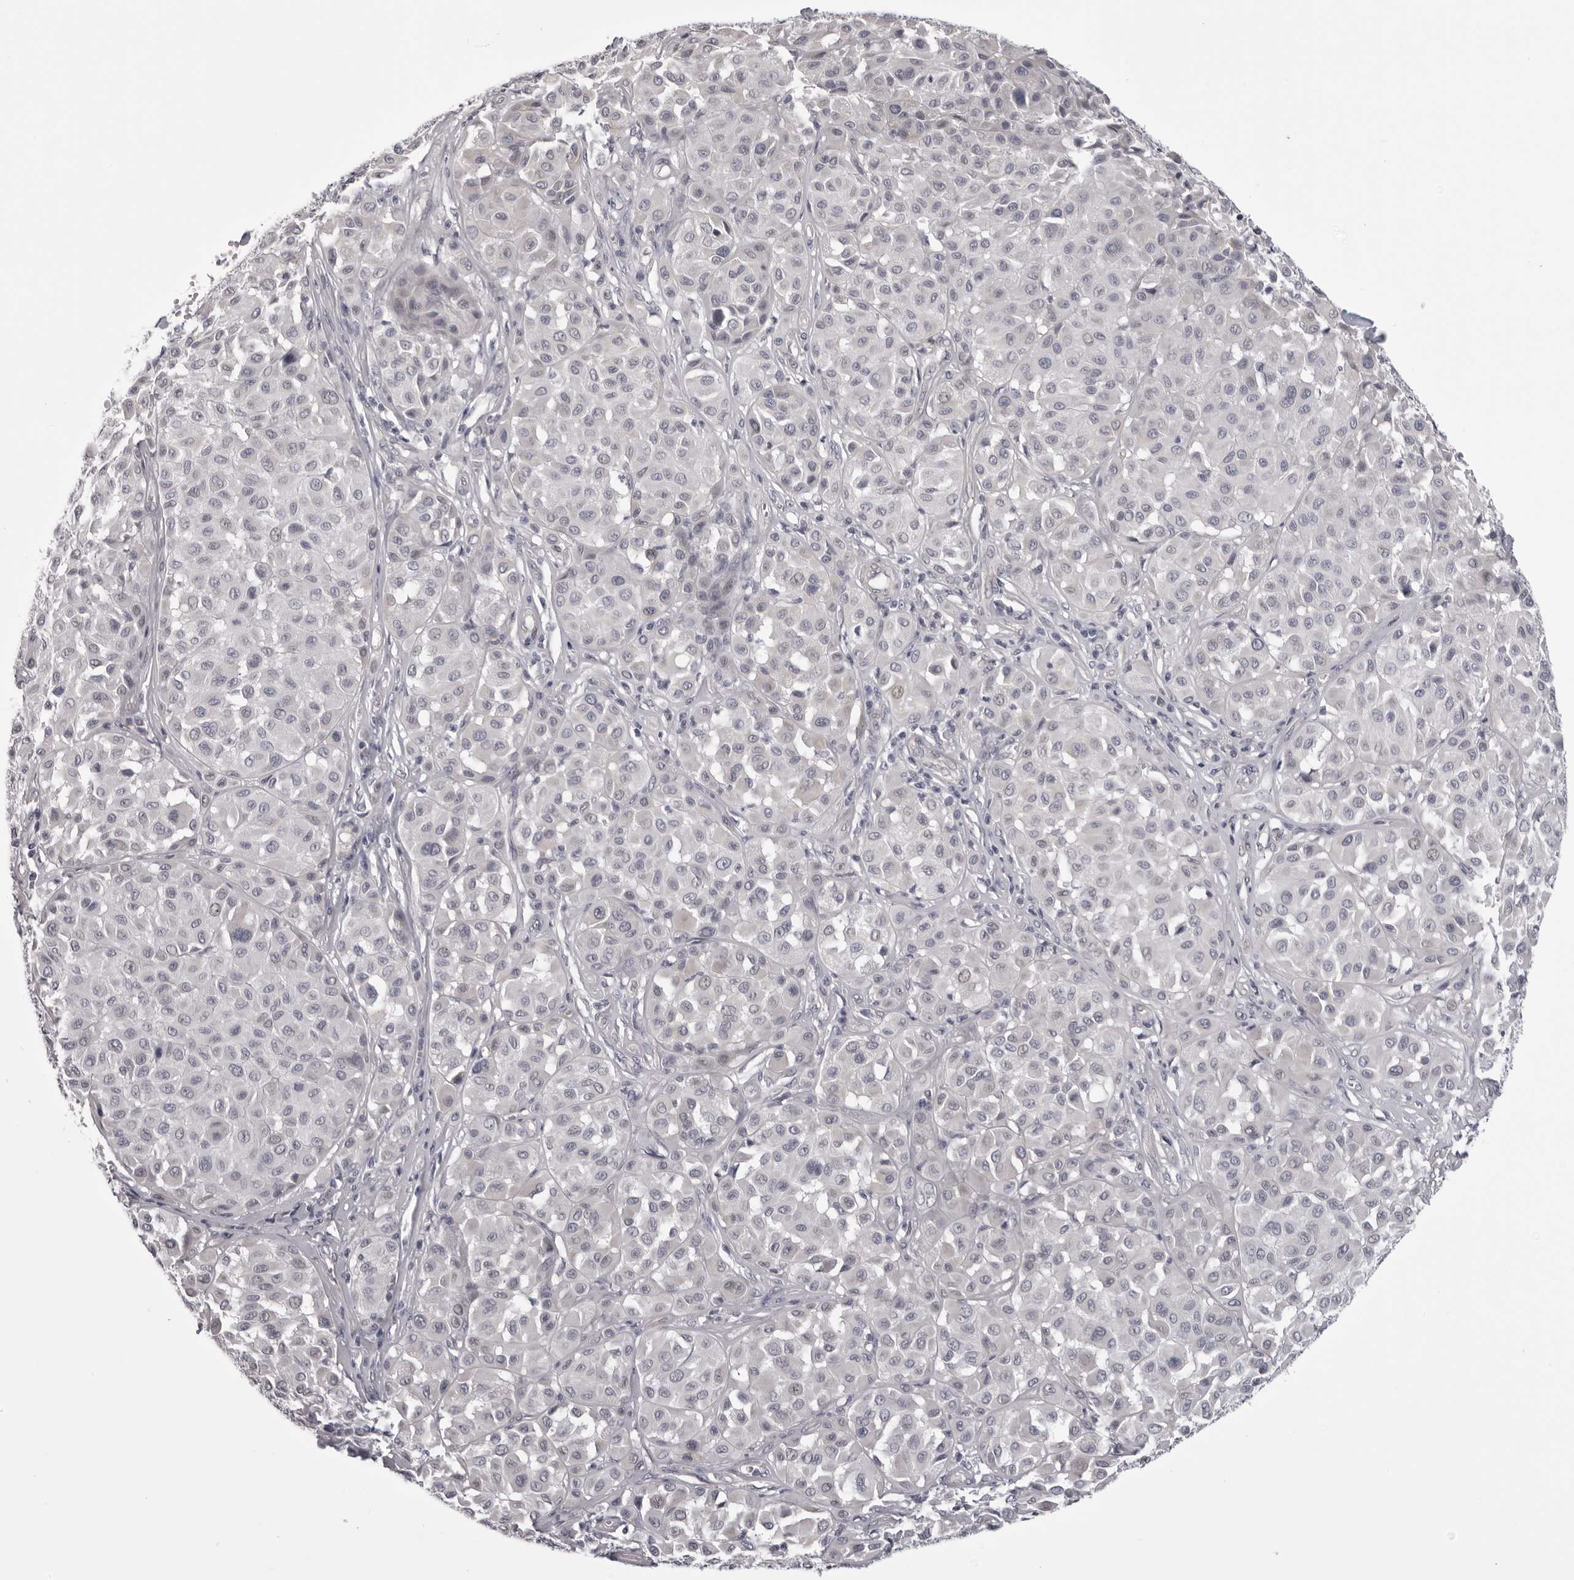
{"staining": {"intensity": "negative", "quantity": "none", "location": "none"}, "tissue": "melanoma", "cell_type": "Tumor cells", "image_type": "cancer", "snomed": [{"axis": "morphology", "description": "Malignant melanoma, Metastatic site"}, {"axis": "topography", "description": "Soft tissue"}], "caption": "High magnification brightfield microscopy of melanoma stained with DAB (brown) and counterstained with hematoxylin (blue): tumor cells show no significant staining.", "gene": "EPHA10", "patient": {"sex": "male", "age": 41}}